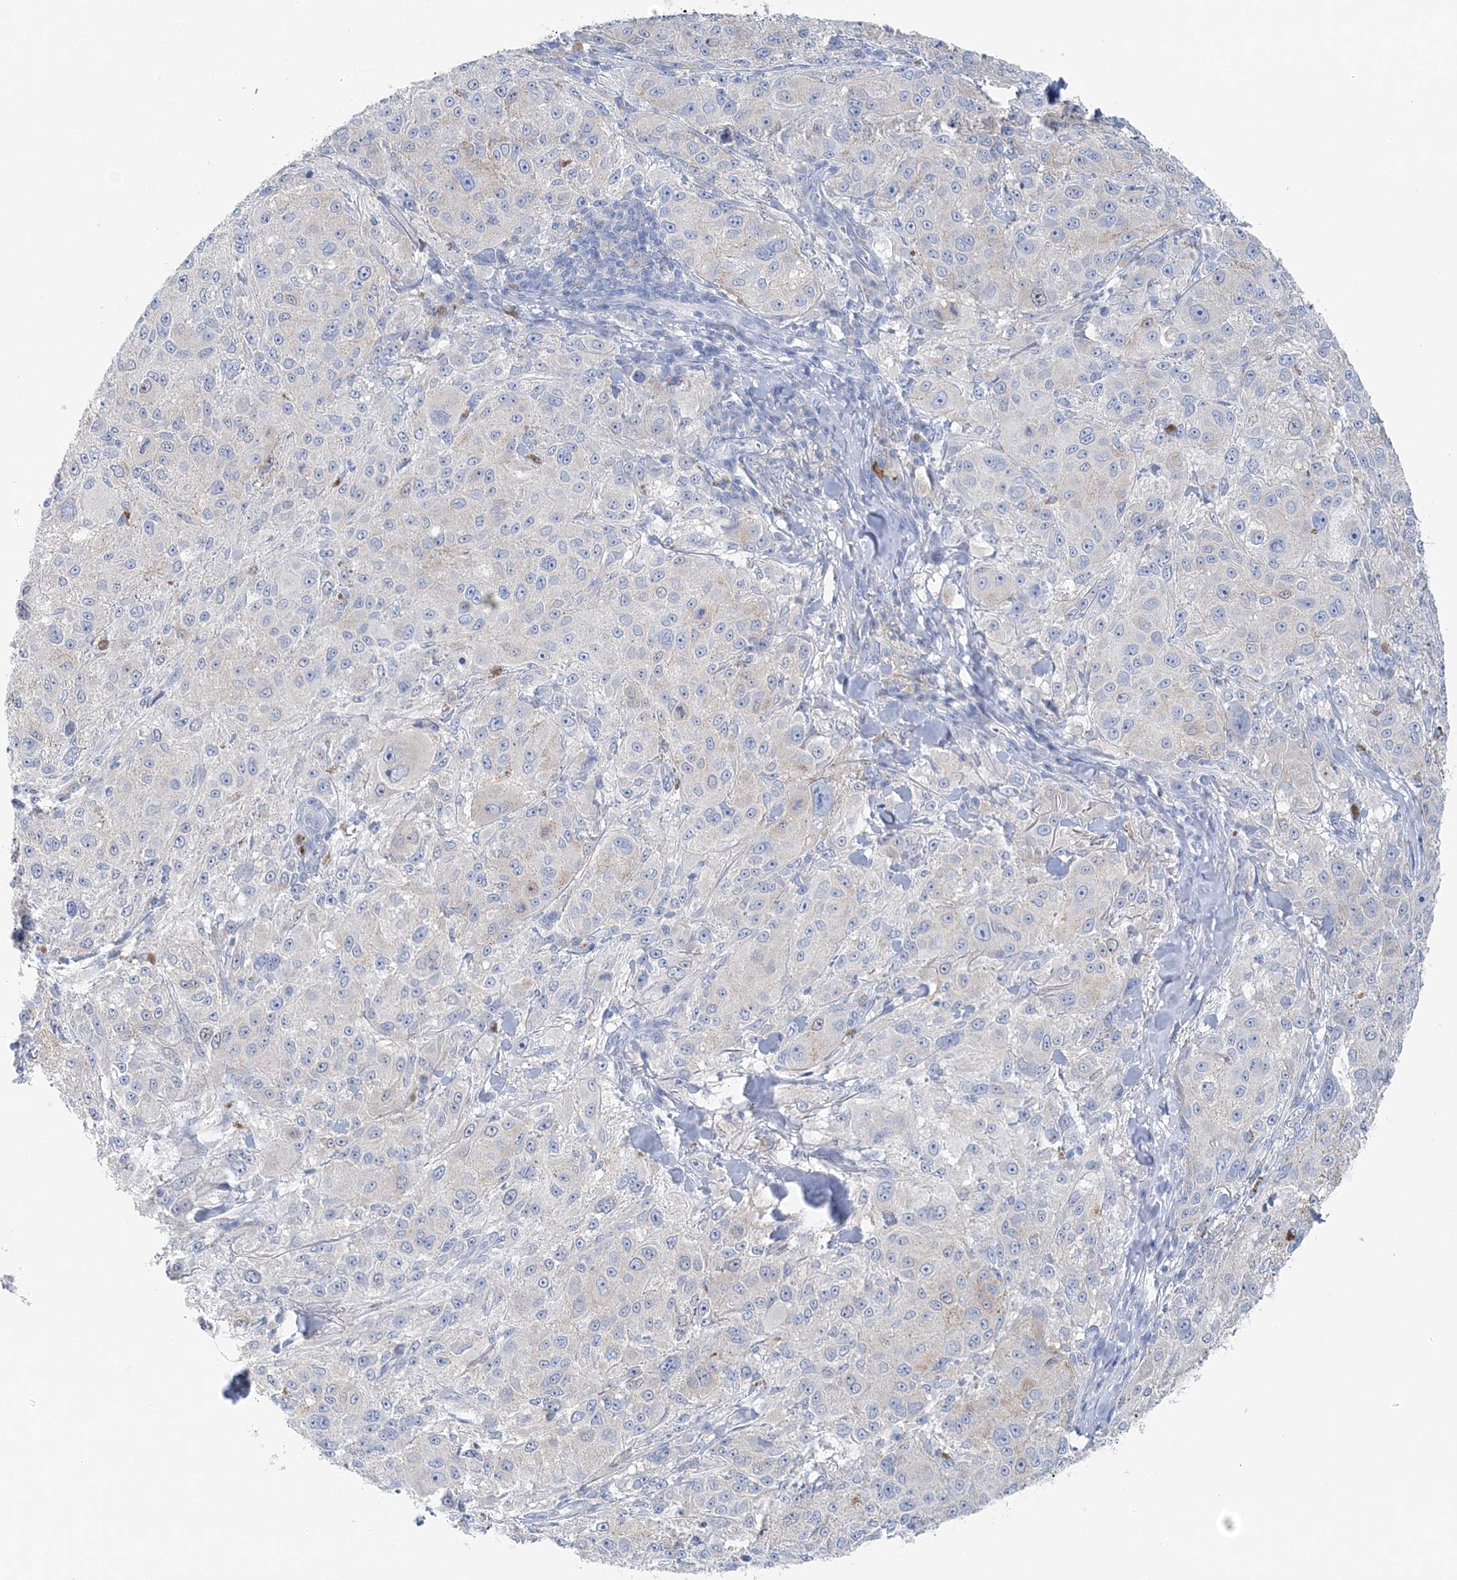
{"staining": {"intensity": "negative", "quantity": "none", "location": "none"}, "tissue": "melanoma", "cell_type": "Tumor cells", "image_type": "cancer", "snomed": [{"axis": "morphology", "description": "Necrosis, NOS"}, {"axis": "morphology", "description": "Malignant melanoma, NOS"}, {"axis": "topography", "description": "Skin"}], "caption": "Micrograph shows no significant protein positivity in tumor cells of melanoma.", "gene": "HMGCS1", "patient": {"sex": "female", "age": 87}}